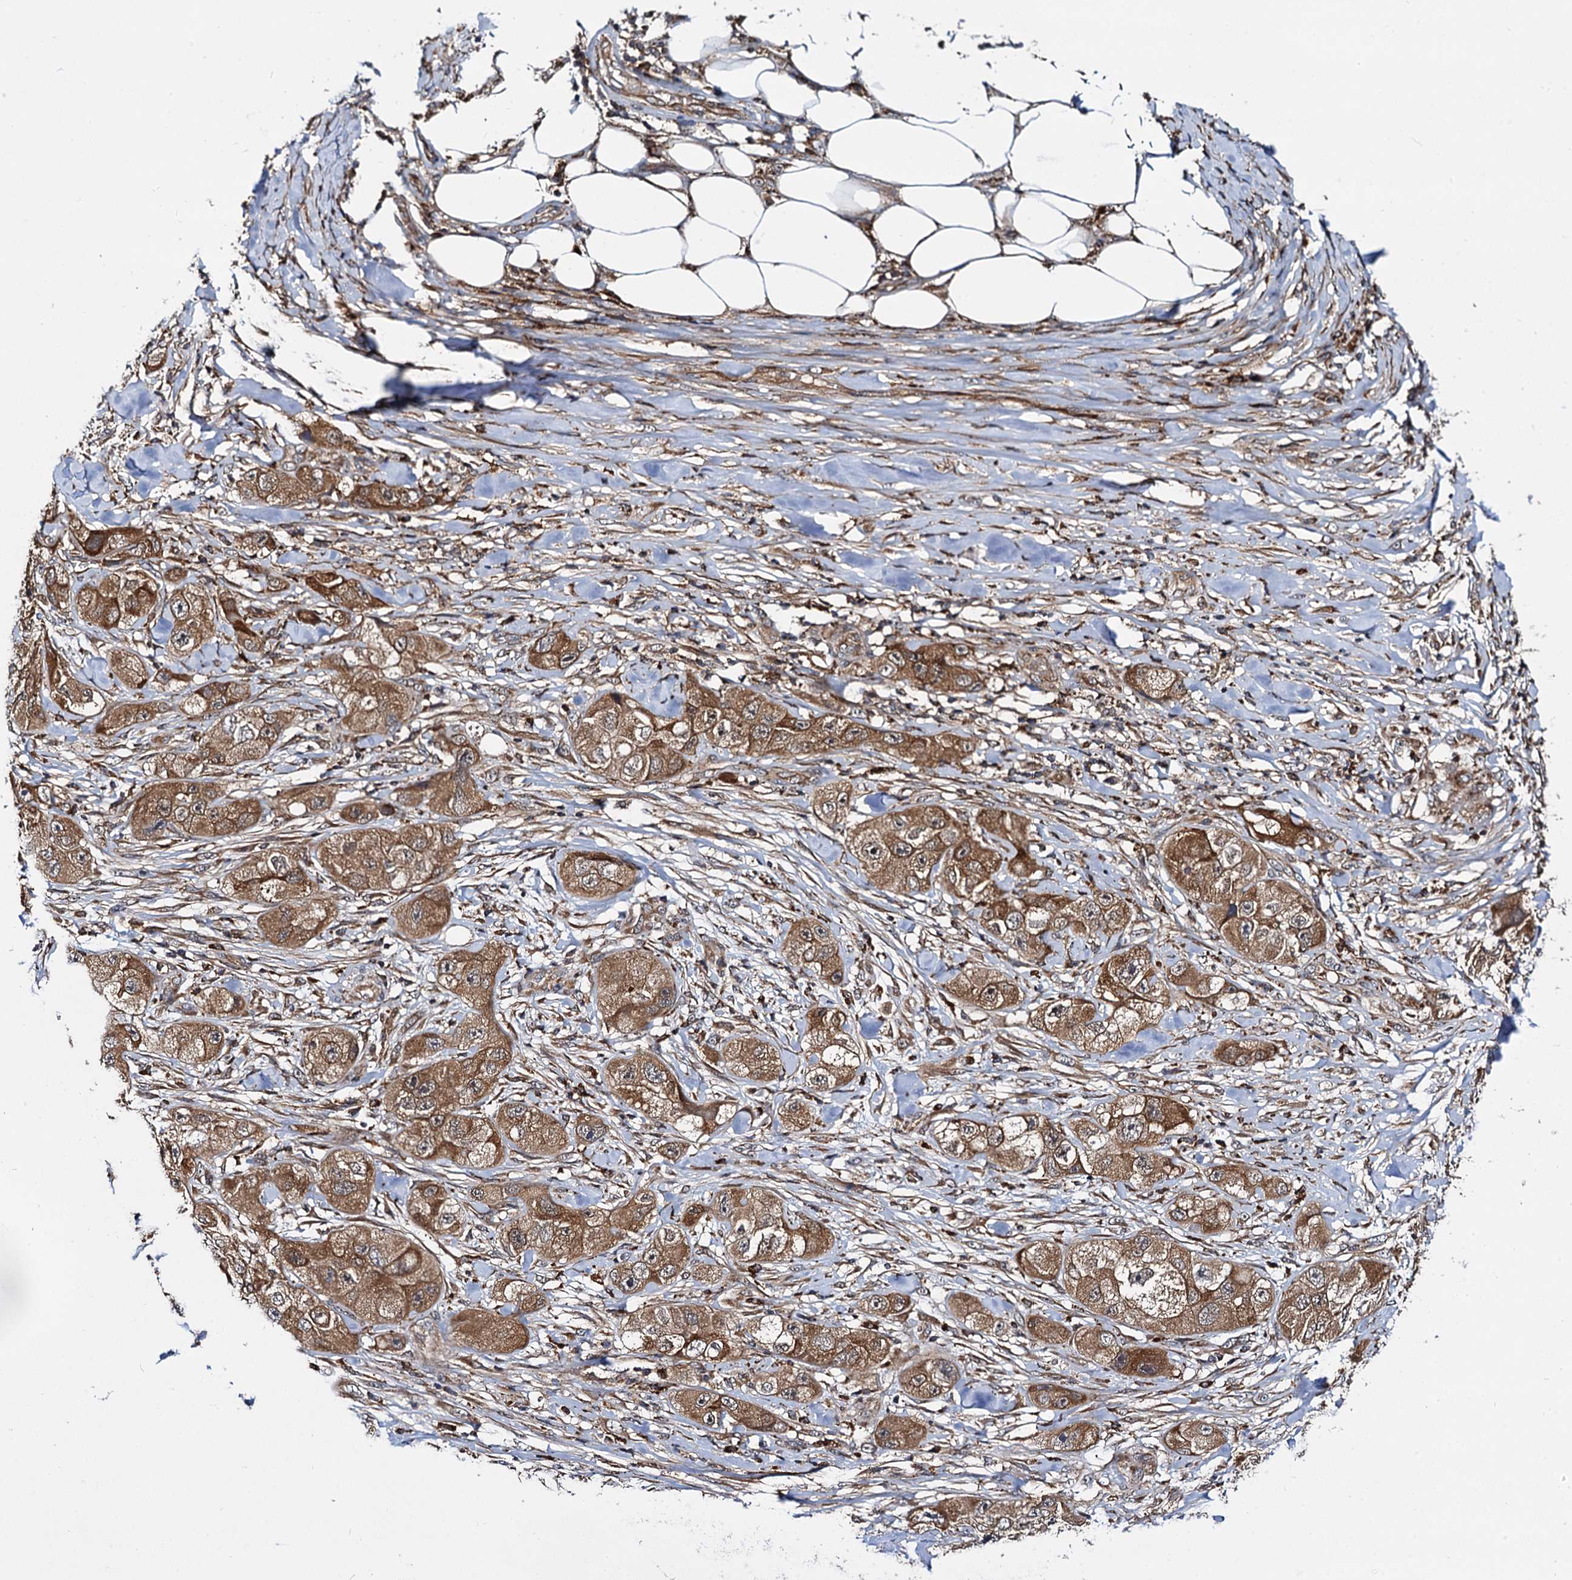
{"staining": {"intensity": "moderate", "quantity": ">75%", "location": "cytoplasmic/membranous"}, "tissue": "skin cancer", "cell_type": "Tumor cells", "image_type": "cancer", "snomed": [{"axis": "morphology", "description": "Squamous cell carcinoma, NOS"}, {"axis": "topography", "description": "Skin"}, {"axis": "topography", "description": "Subcutis"}], "caption": "Immunohistochemical staining of skin cancer exhibits moderate cytoplasmic/membranous protein expression in approximately >75% of tumor cells. (brown staining indicates protein expression, while blue staining denotes nuclei).", "gene": "UFM1", "patient": {"sex": "male", "age": 73}}